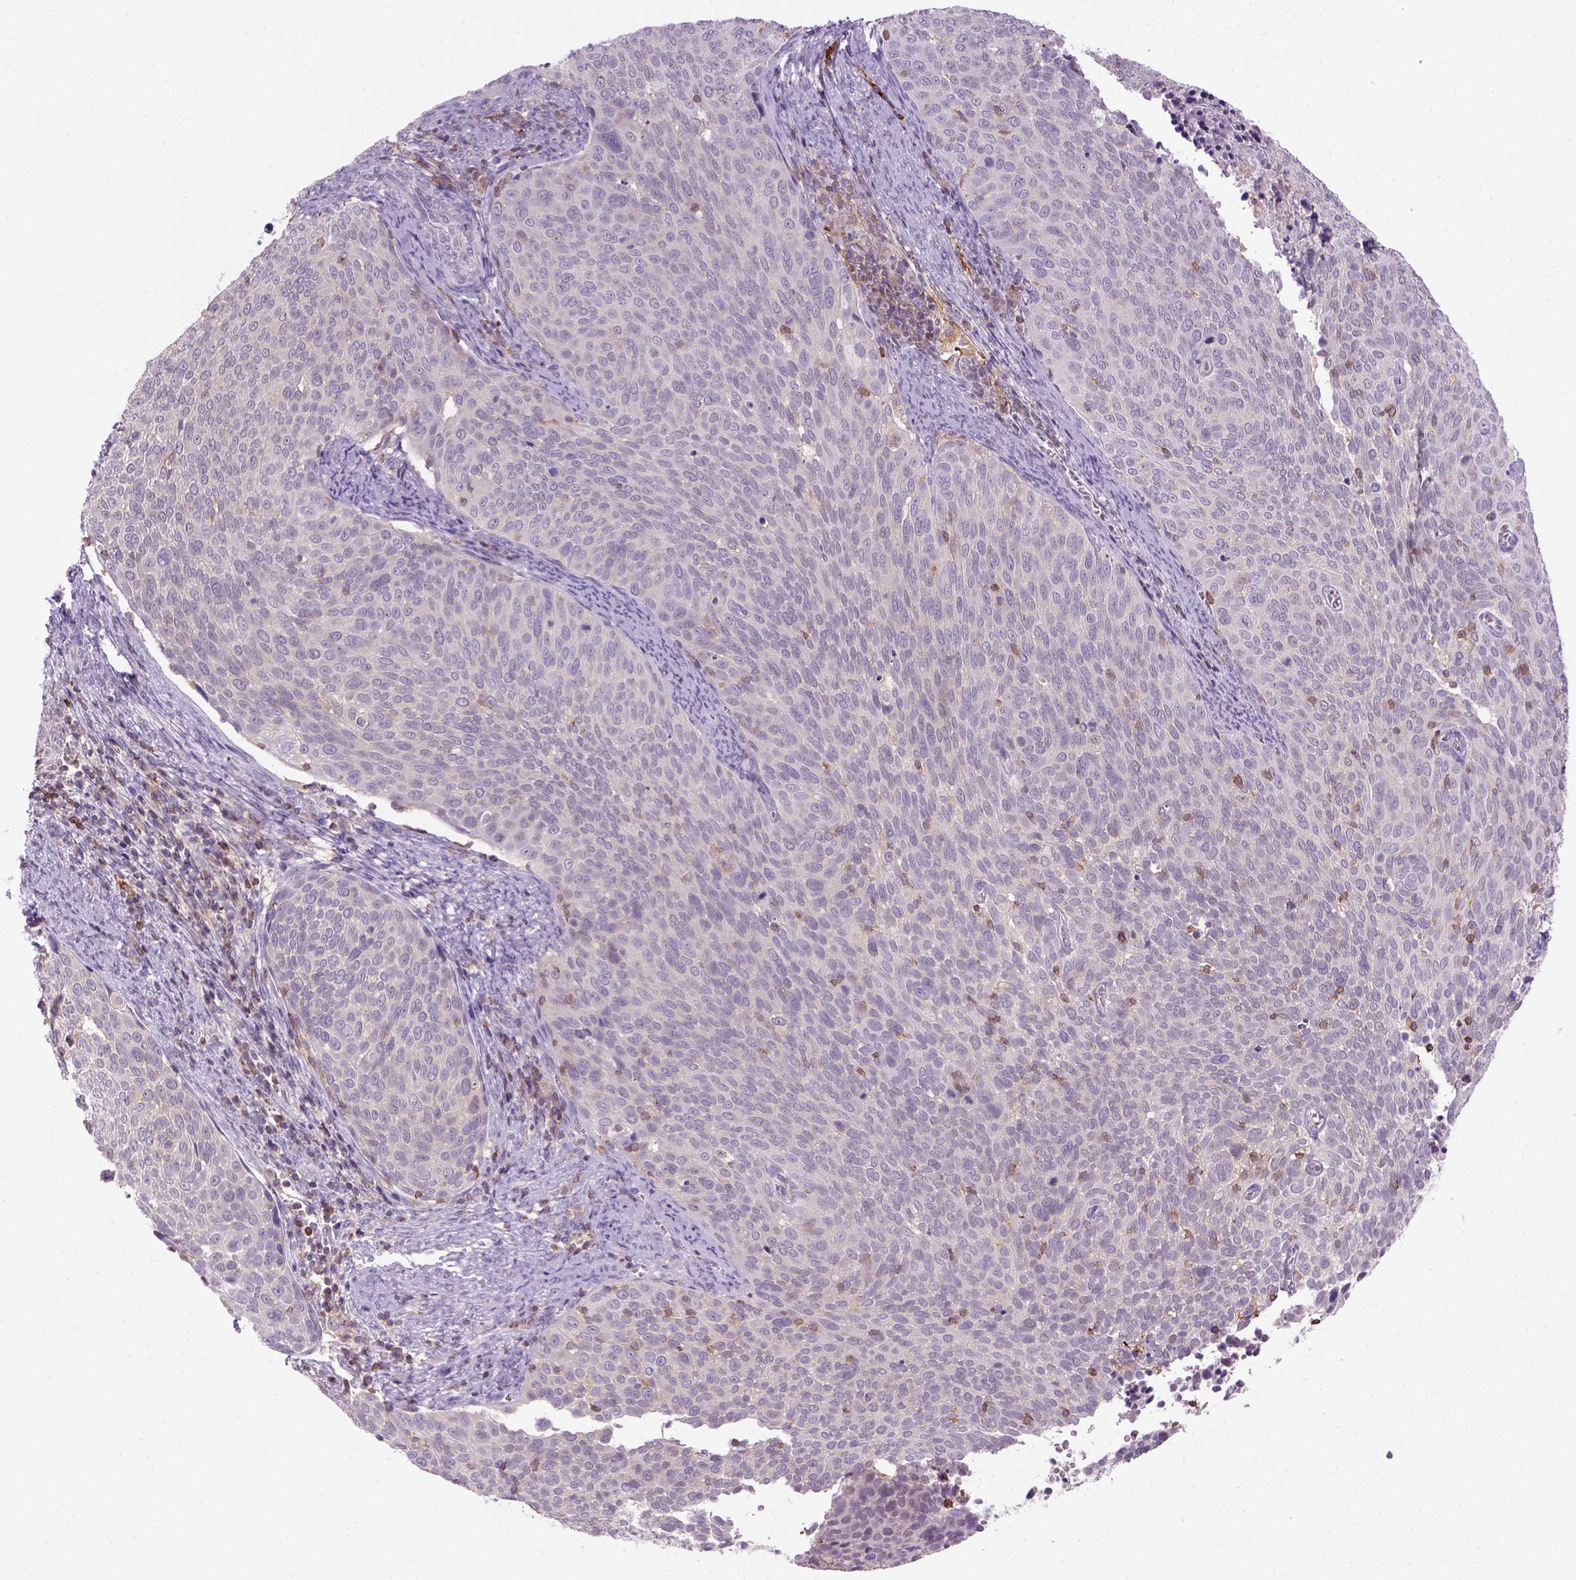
{"staining": {"intensity": "negative", "quantity": "none", "location": "none"}, "tissue": "cervical cancer", "cell_type": "Tumor cells", "image_type": "cancer", "snomed": [{"axis": "morphology", "description": "Squamous cell carcinoma, NOS"}, {"axis": "topography", "description": "Cervix"}], "caption": "Tumor cells show no significant expression in squamous cell carcinoma (cervical).", "gene": "GOT1", "patient": {"sex": "female", "age": 39}}